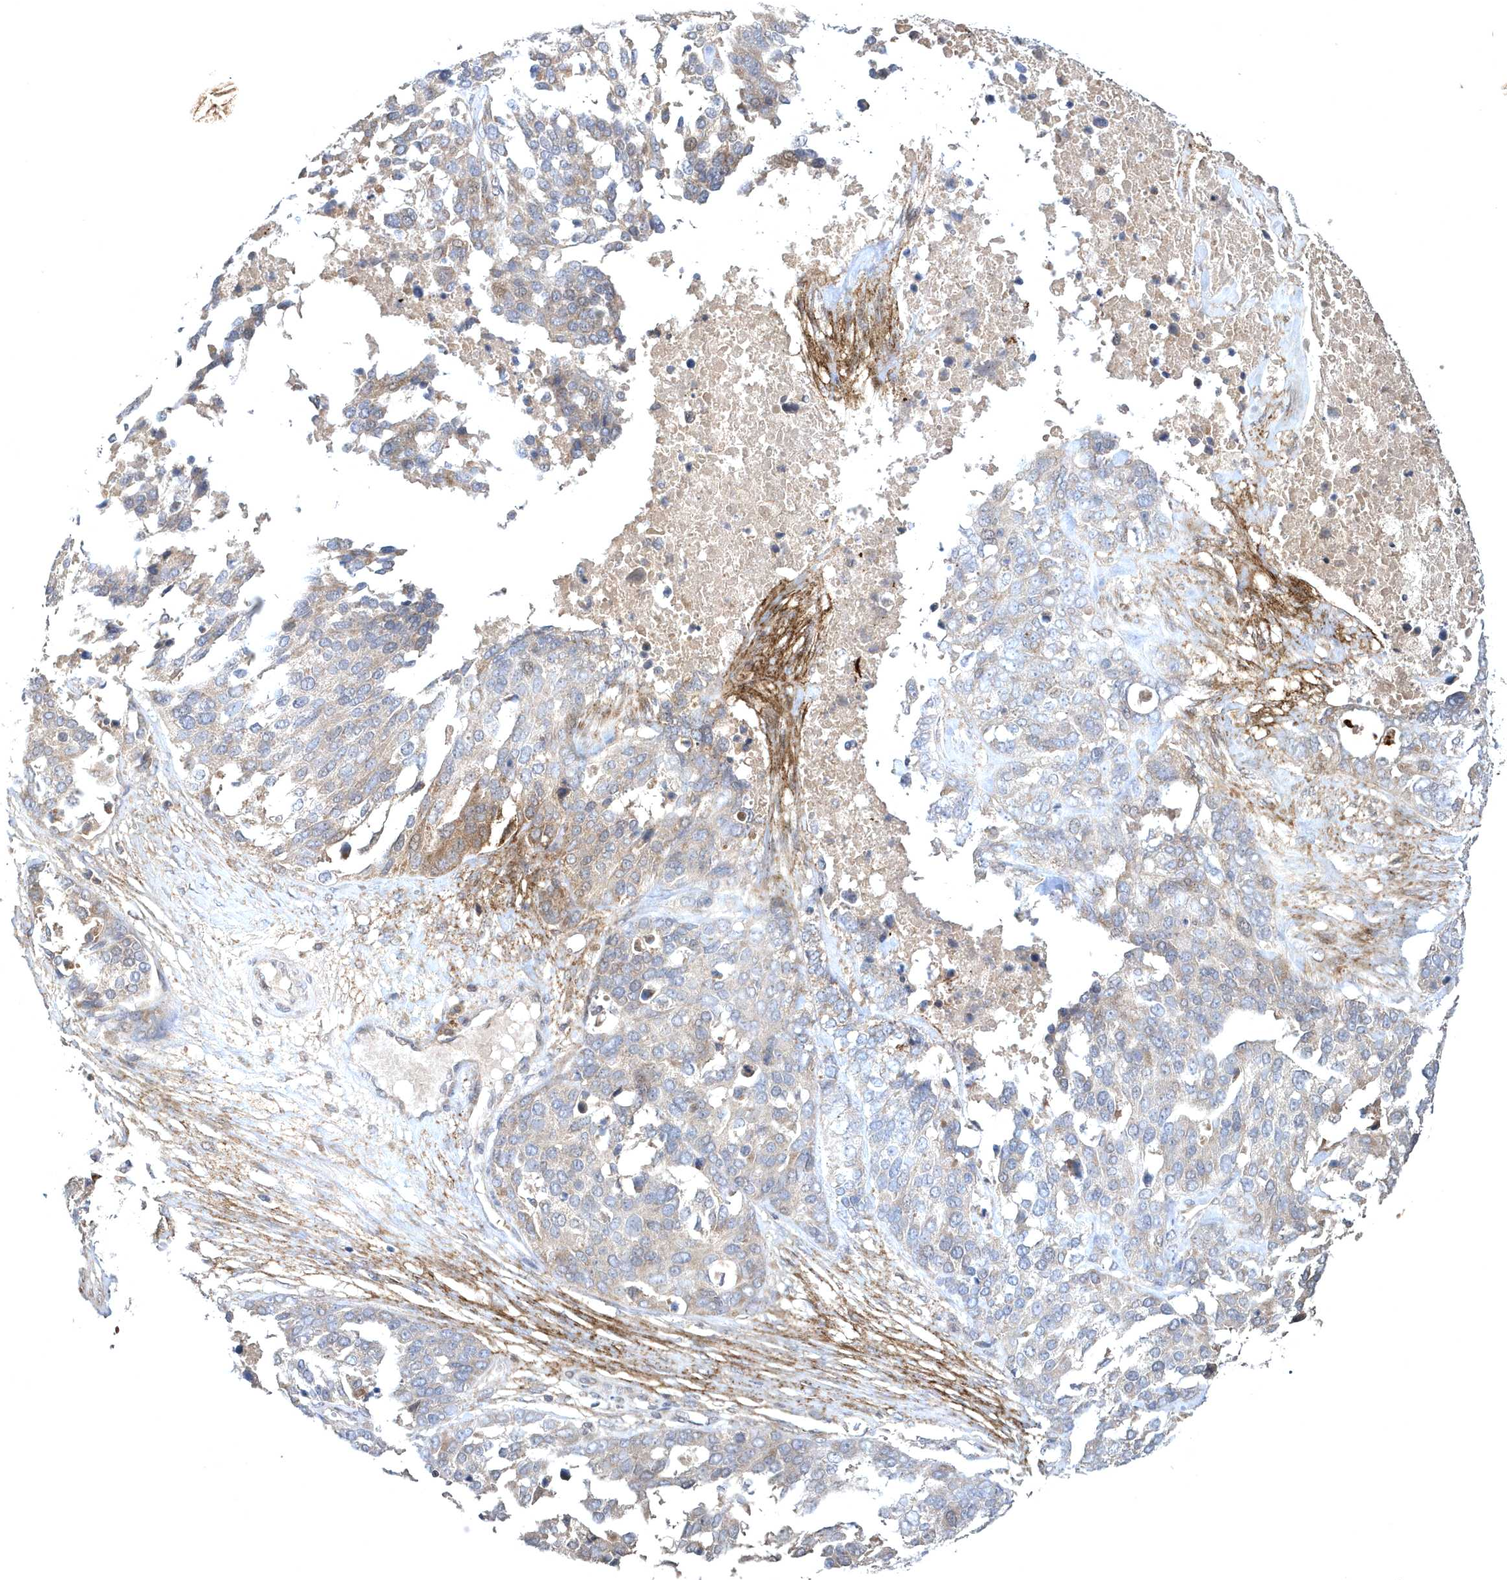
{"staining": {"intensity": "weak", "quantity": "25%-75%", "location": "cytoplasmic/membranous"}, "tissue": "ovarian cancer", "cell_type": "Tumor cells", "image_type": "cancer", "snomed": [{"axis": "morphology", "description": "Cystadenocarcinoma, serous, NOS"}, {"axis": "topography", "description": "Ovary"}], "caption": "Tumor cells demonstrate low levels of weak cytoplasmic/membranous positivity in about 25%-75% of cells in human ovarian cancer (serous cystadenocarcinoma).", "gene": "HMGCS1", "patient": {"sex": "female", "age": 44}}